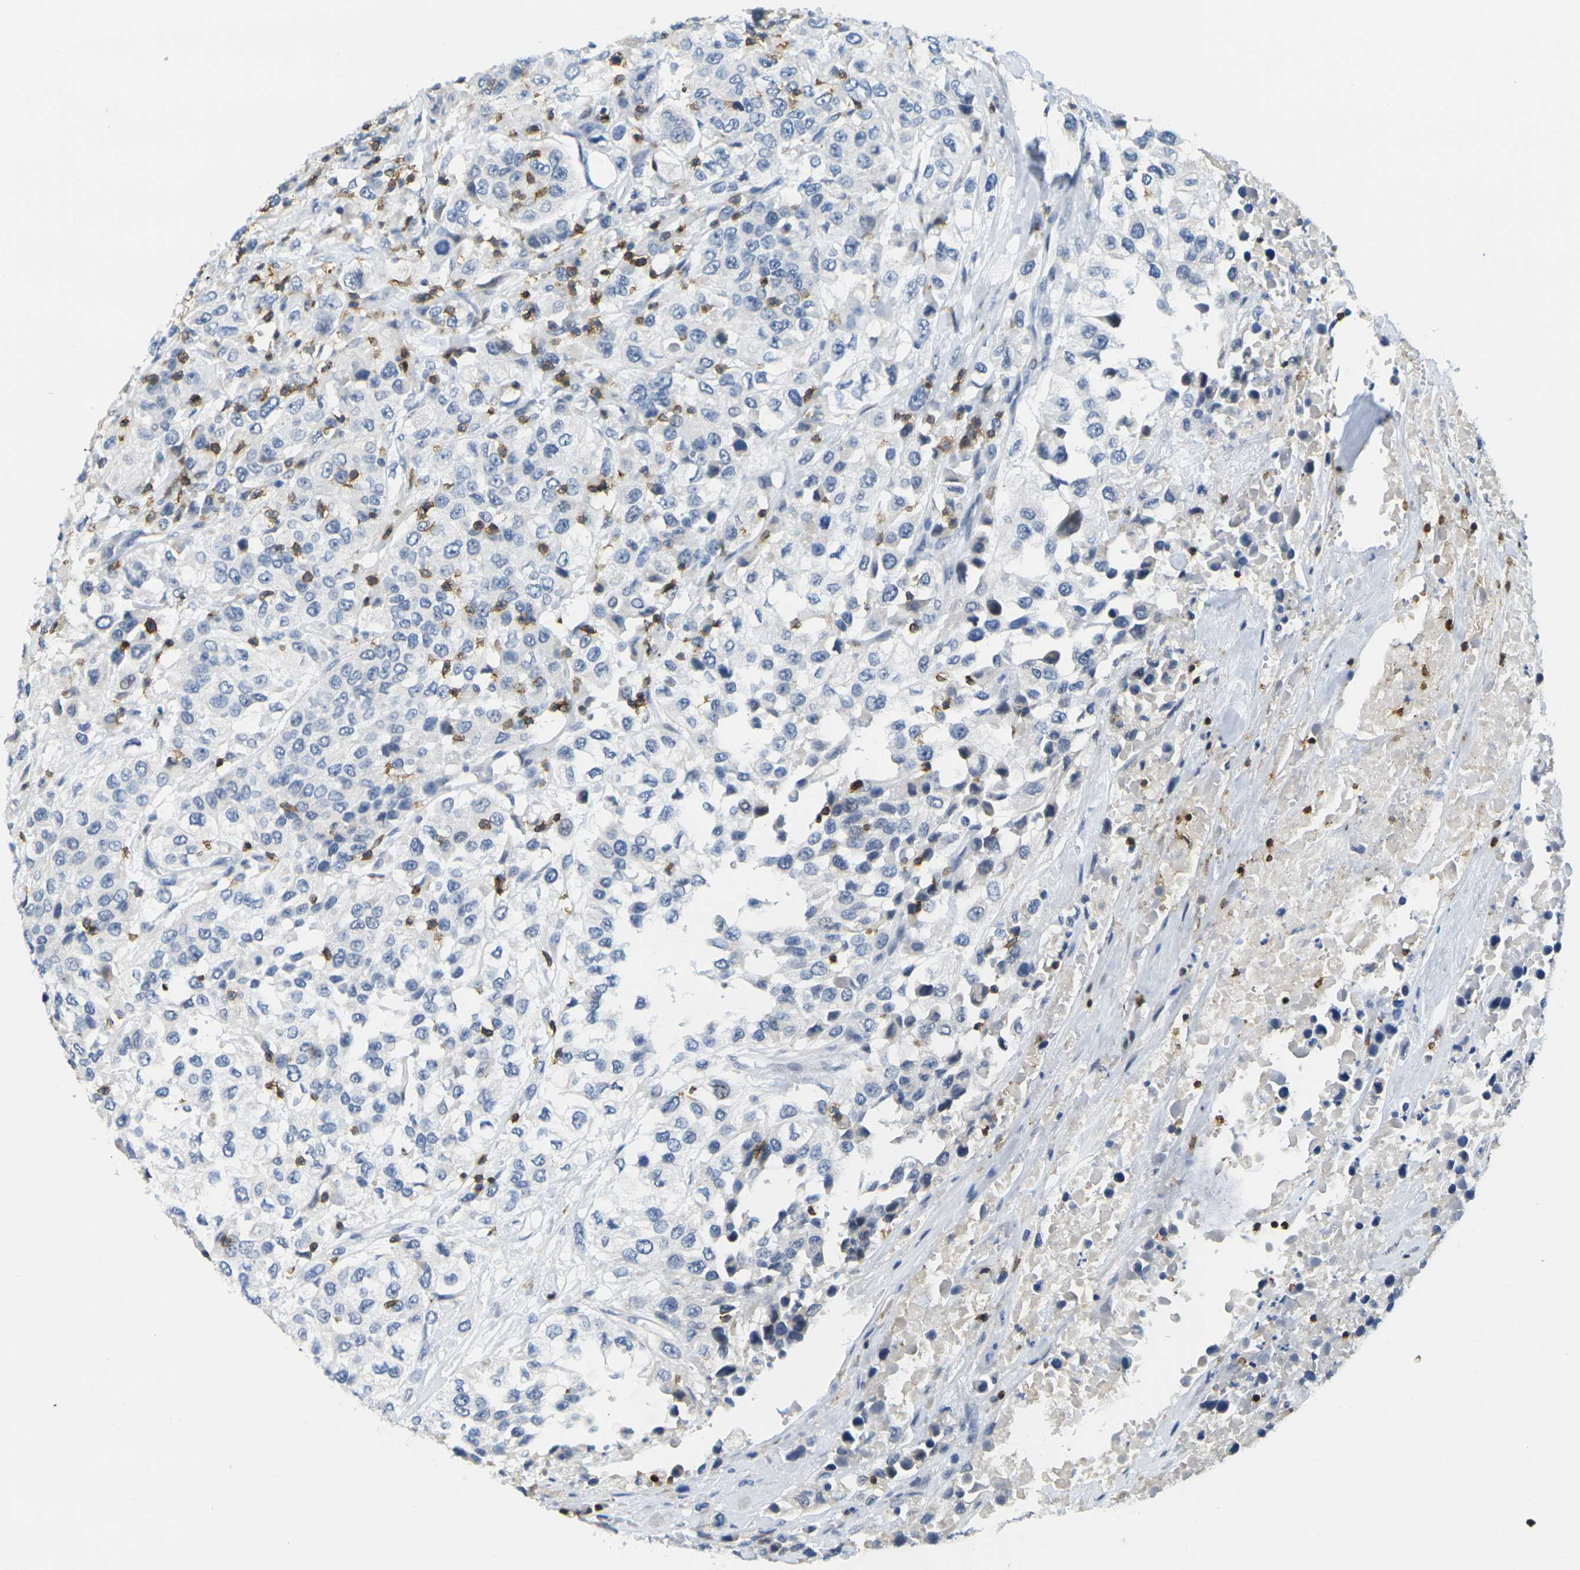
{"staining": {"intensity": "negative", "quantity": "none", "location": "none"}, "tissue": "urothelial cancer", "cell_type": "Tumor cells", "image_type": "cancer", "snomed": [{"axis": "morphology", "description": "Urothelial carcinoma, High grade"}, {"axis": "topography", "description": "Urinary bladder"}], "caption": "High magnification brightfield microscopy of high-grade urothelial carcinoma stained with DAB (3,3'-diaminobenzidine) (brown) and counterstained with hematoxylin (blue): tumor cells show no significant expression.", "gene": "CD3D", "patient": {"sex": "female", "age": 80}}